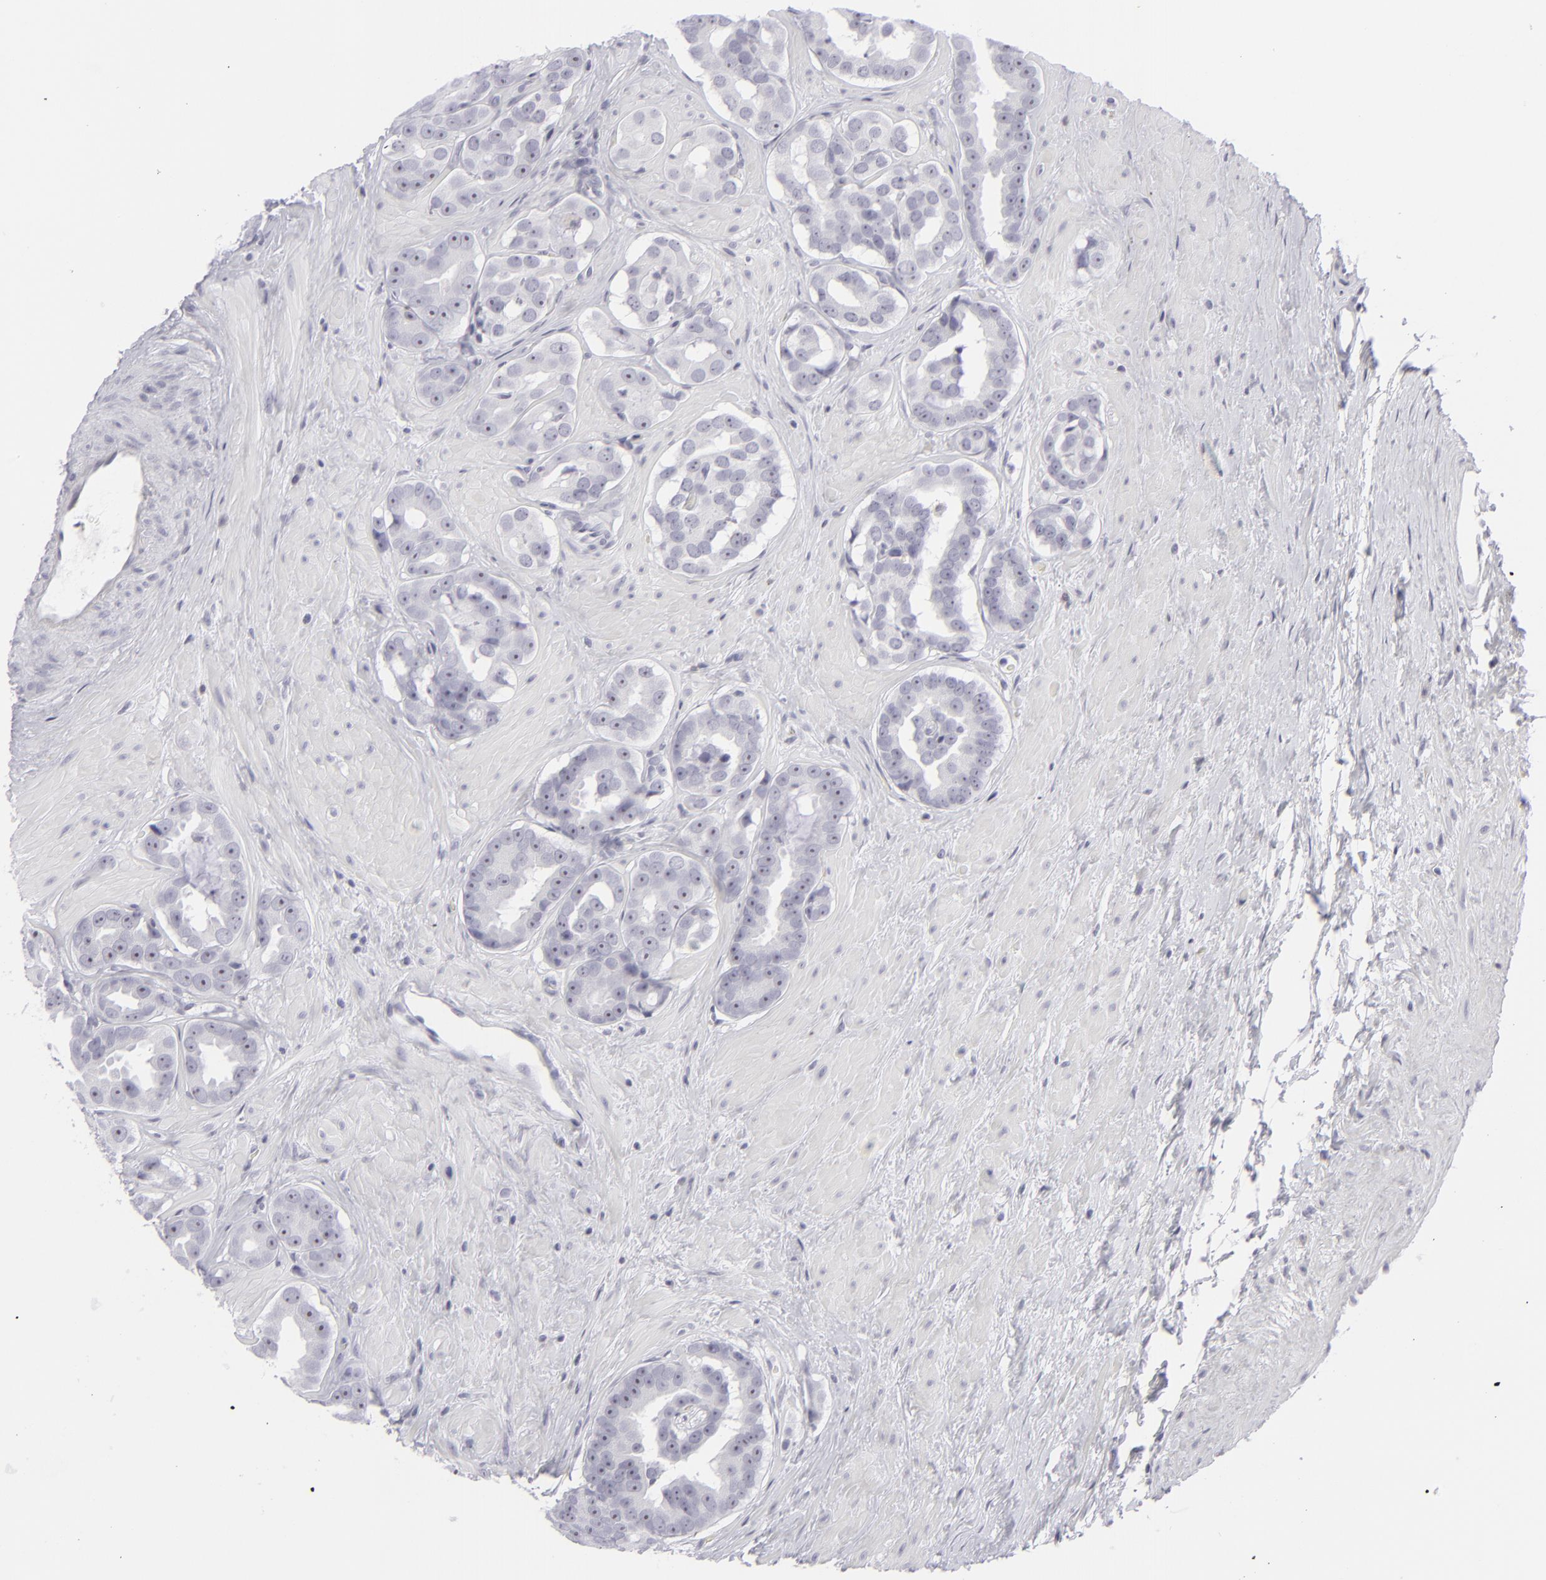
{"staining": {"intensity": "negative", "quantity": "none", "location": "none"}, "tissue": "prostate cancer", "cell_type": "Tumor cells", "image_type": "cancer", "snomed": [{"axis": "morphology", "description": "Adenocarcinoma, Low grade"}, {"axis": "topography", "description": "Prostate"}], "caption": "This is an IHC image of human prostate cancer (adenocarcinoma (low-grade)). There is no staining in tumor cells.", "gene": "CD7", "patient": {"sex": "male", "age": 59}}